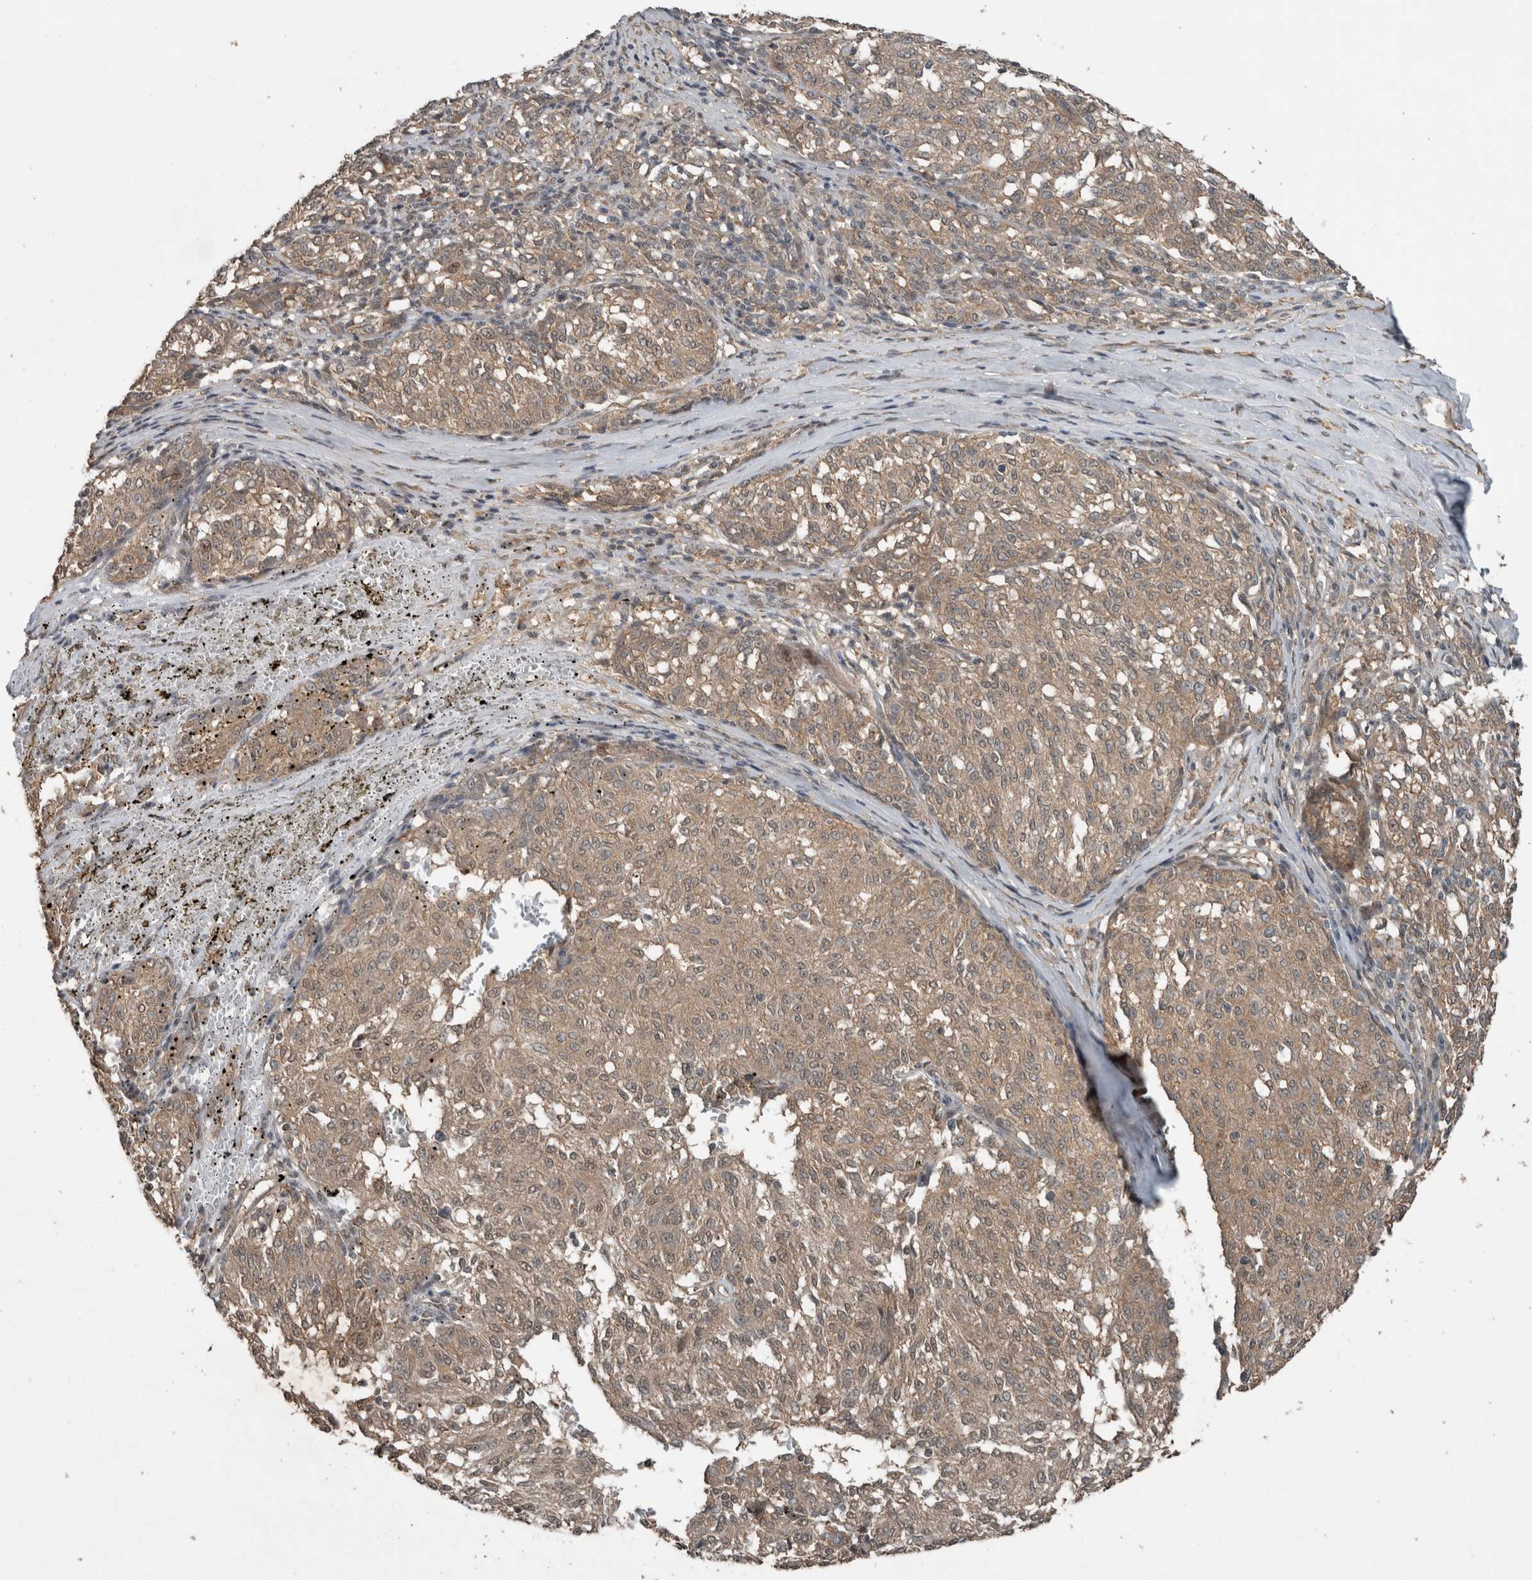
{"staining": {"intensity": "weak", "quantity": "25%-75%", "location": "cytoplasmic/membranous"}, "tissue": "melanoma", "cell_type": "Tumor cells", "image_type": "cancer", "snomed": [{"axis": "morphology", "description": "Malignant melanoma, NOS"}, {"axis": "topography", "description": "Skin"}], "caption": "Immunohistochemical staining of malignant melanoma exhibits weak cytoplasmic/membranous protein expression in approximately 25%-75% of tumor cells.", "gene": "MYO1E", "patient": {"sex": "female", "age": 72}}